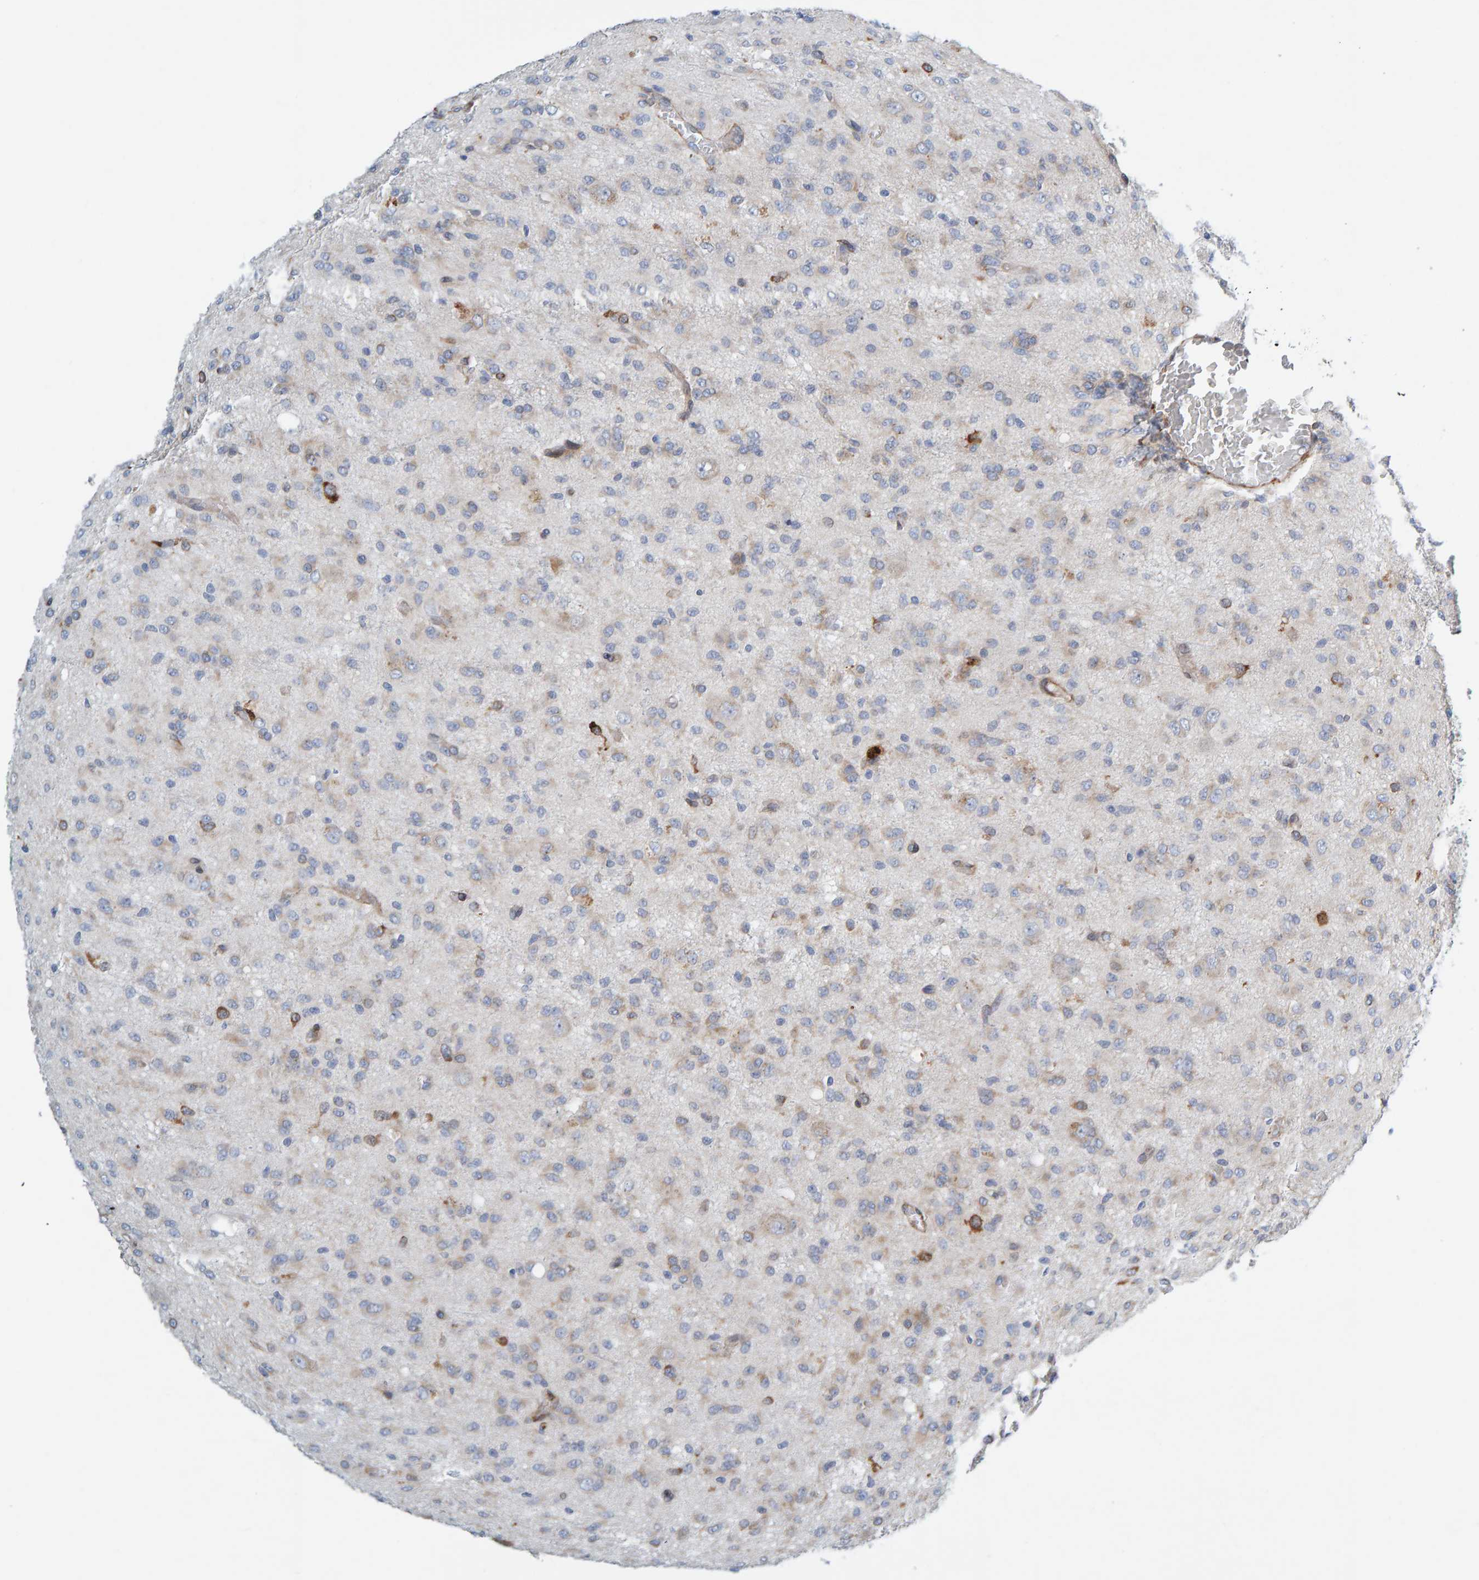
{"staining": {"intensity": "moderate", "quantity": "<25%", "location": "cytoplasmic/membranous"}, "tissue": "glioma", "cell_type": "Tumor cells", "image_type": "cancer", "snomed": [{"axis": "morphology", "description": "Glioma, malignant, High grade"}, {"axis": "topography", "description": "Brain"}], "caption": "IHC photomicrograph of neoplastic tissue: human malignant glioma (high-grade) stained using immunohistochemistry exhibits low levels of moderate protein expression localized specifically in the cytoplasmic/membranous of tumor cells, appearing as a cytoplasmic/membranous brown color.", "gene": "MMP16", "patient": {"sex": "female", "age": 59}}